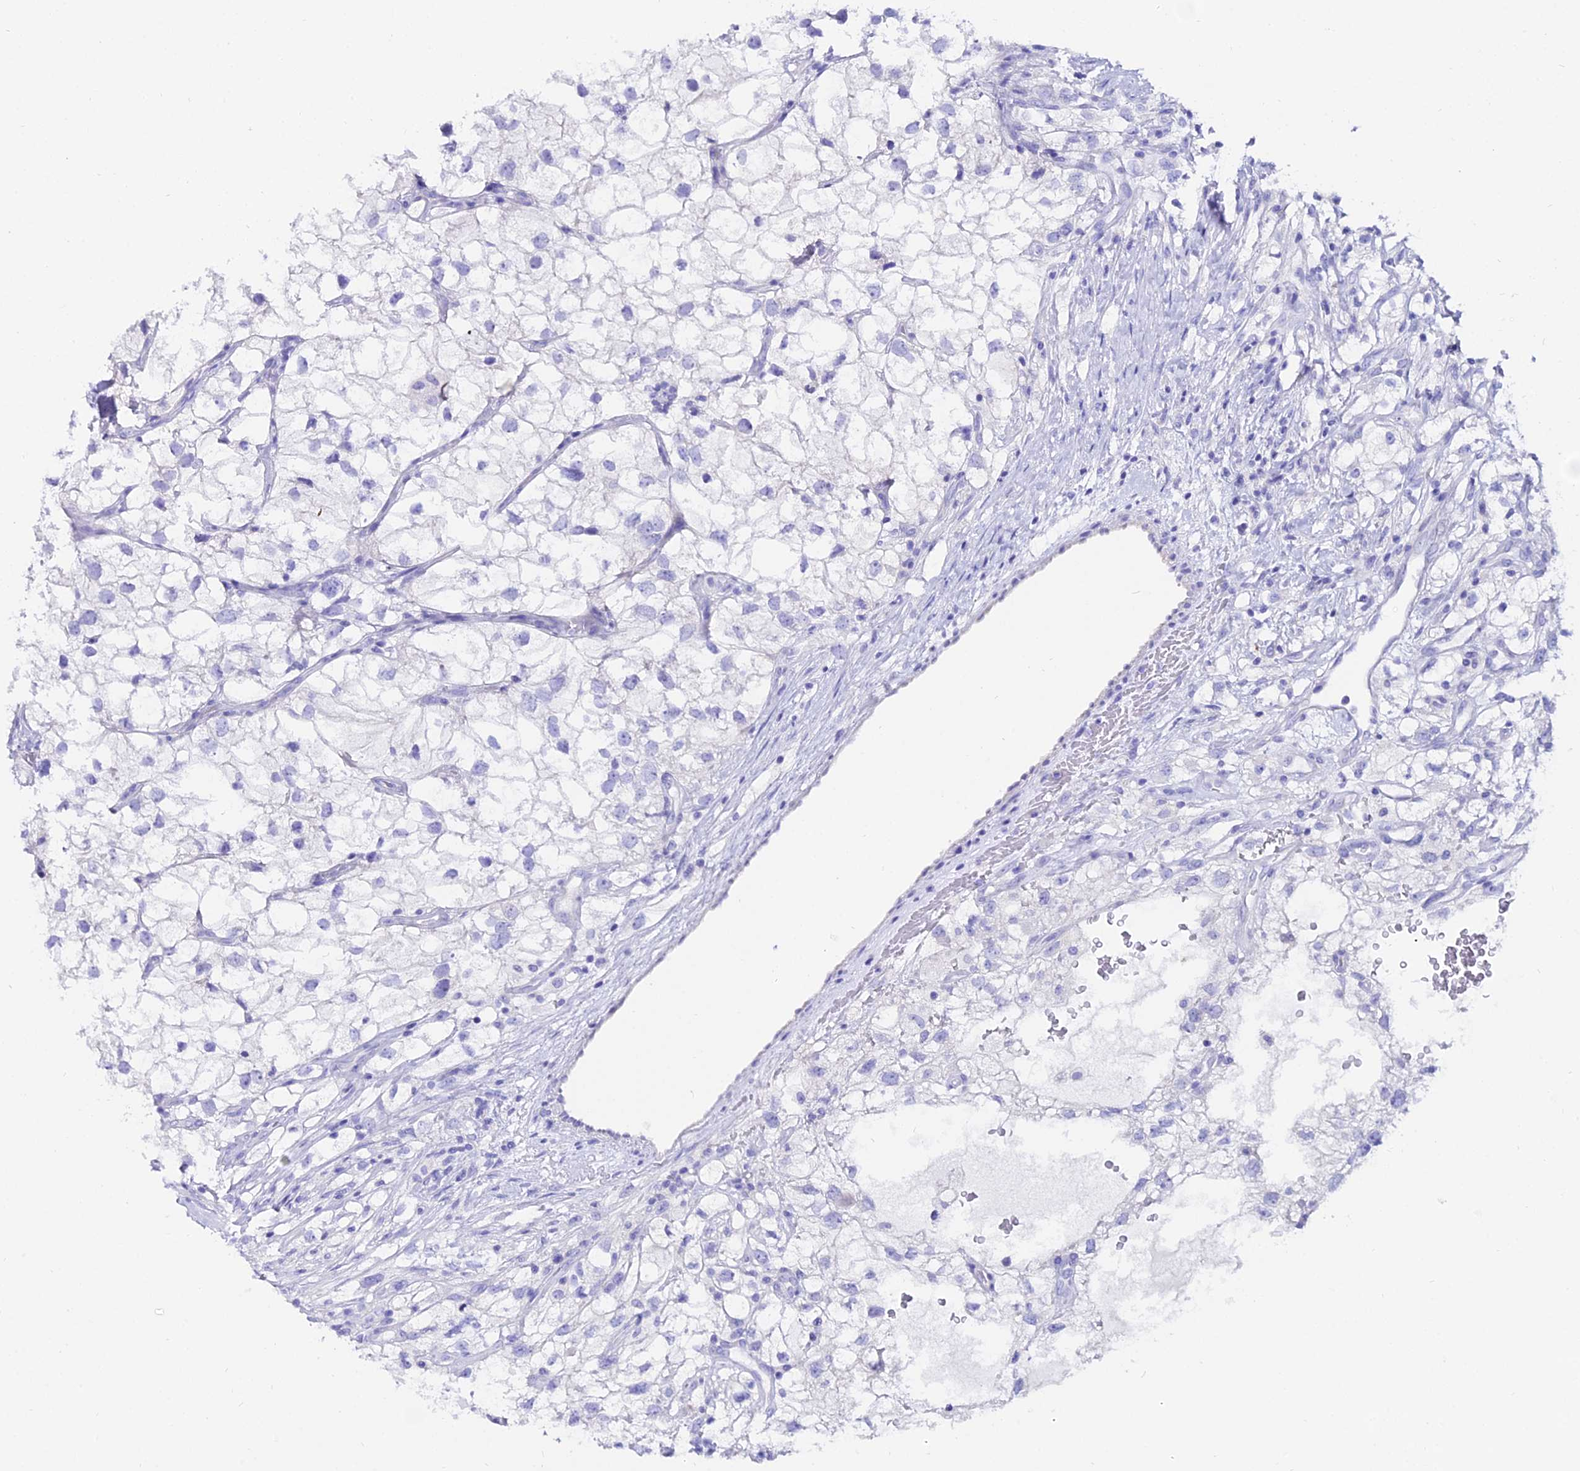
{"staining": {"intensity": "negative", "quantity": "none", "location": "none"}, "tissue": "renal cancer", "cell_type": "Tumor cells", "image_type": "cancer", "snomed": [{"axis": "morphology", "description": "Adenocarcinoma, NOS"}, {"axis": "topography", "description": "Kidney"}], "caption": "Tumor cells show no significant staining in renal cancer (adenocarcinoma).", "gene": "OR4D5", "patient": {"sex": "male", "age": 59}}